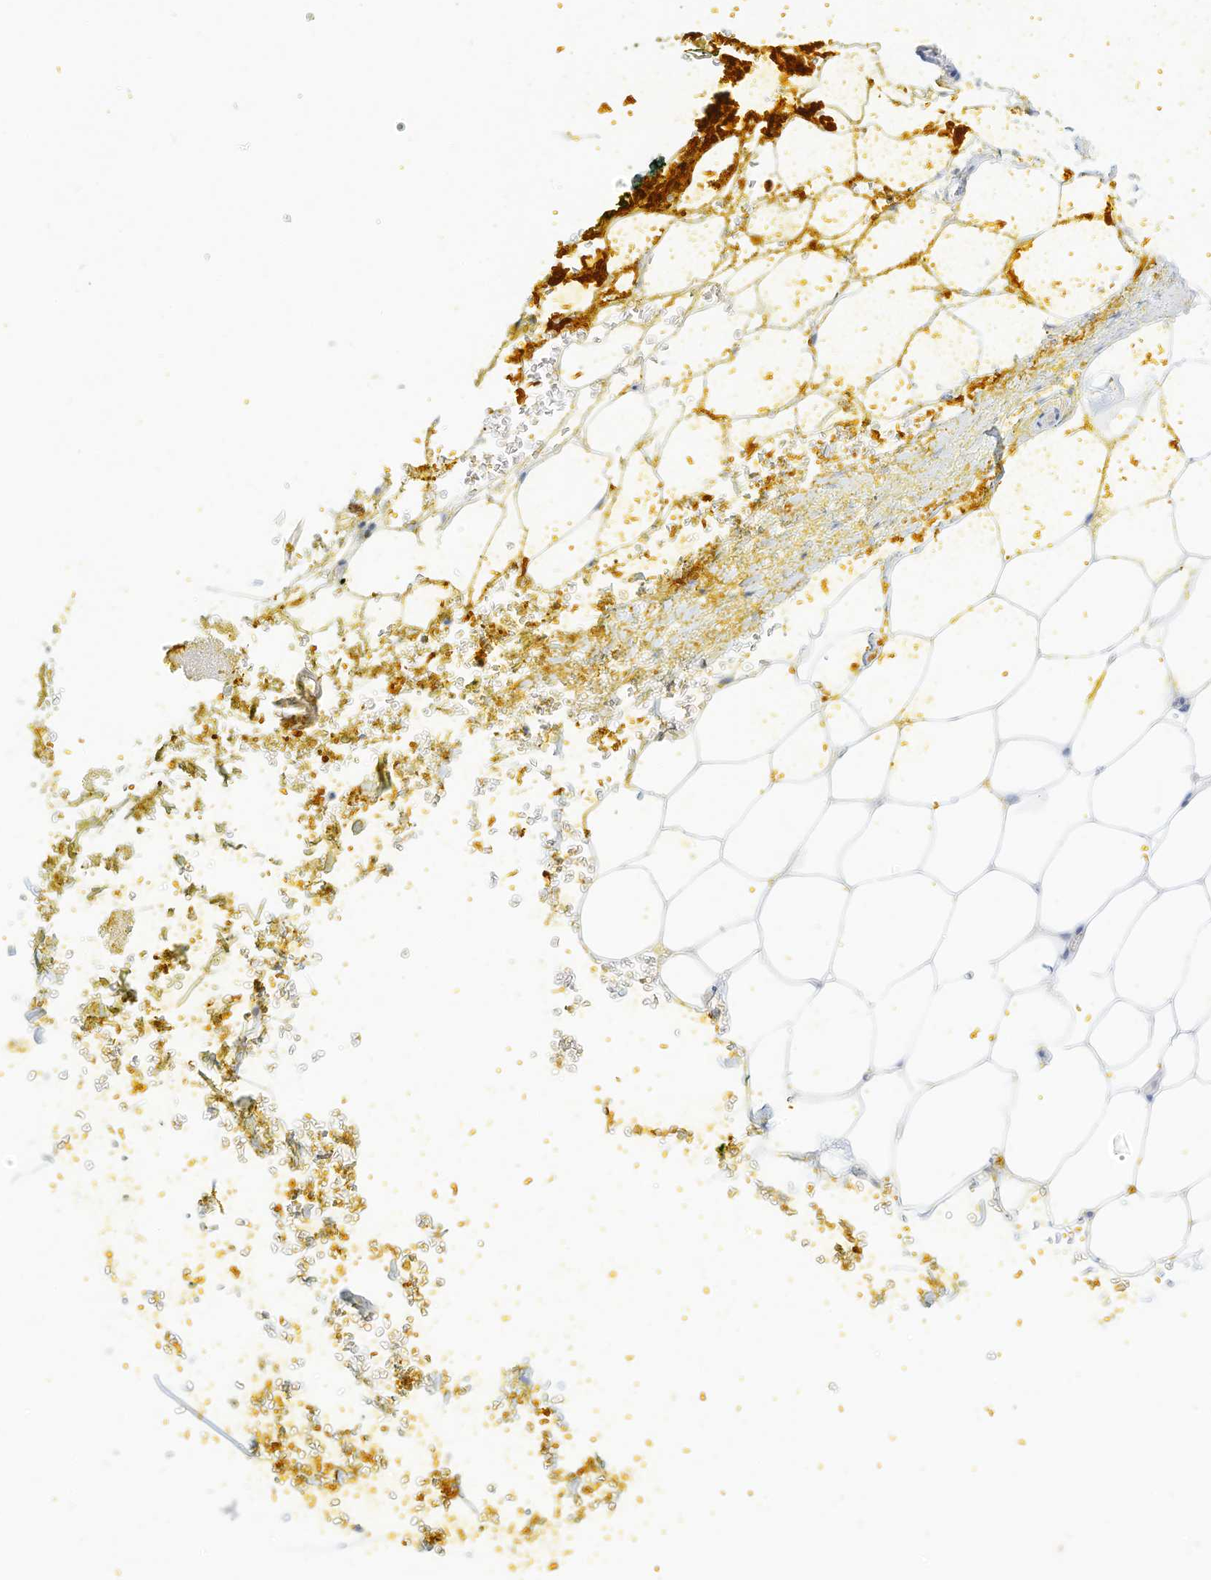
{"staining": {"intensity": "negative", "quantity": "none", "location": "none"}, "tissue": "adipose tissue", "cell_type": "Adipocytes", "image_type": "normal", "snomed": [{"axis": "morphology", "description": "Normal tissue, NOS"}, {"axis": "morphology", "description": "Adenocarcinoma, Low grade"}, {"axis": "topography", "description": "Prostate"}, {"axis": "topography", "description": "Peripheral nerve tissue"}], "caption": "IHC photomicrograph of unremarkable adipose tissue: human adipose tissue stained with DAB (3,3'-diaminobenzidine) displays no significant protein expression in adipocytes. (DAB (3,3'-diaminobenzidine) immunohistochemistry with hematoxylin counter stain).", "gene": "SPOCD1", "patient": {"sex": "male", "age": 63}}